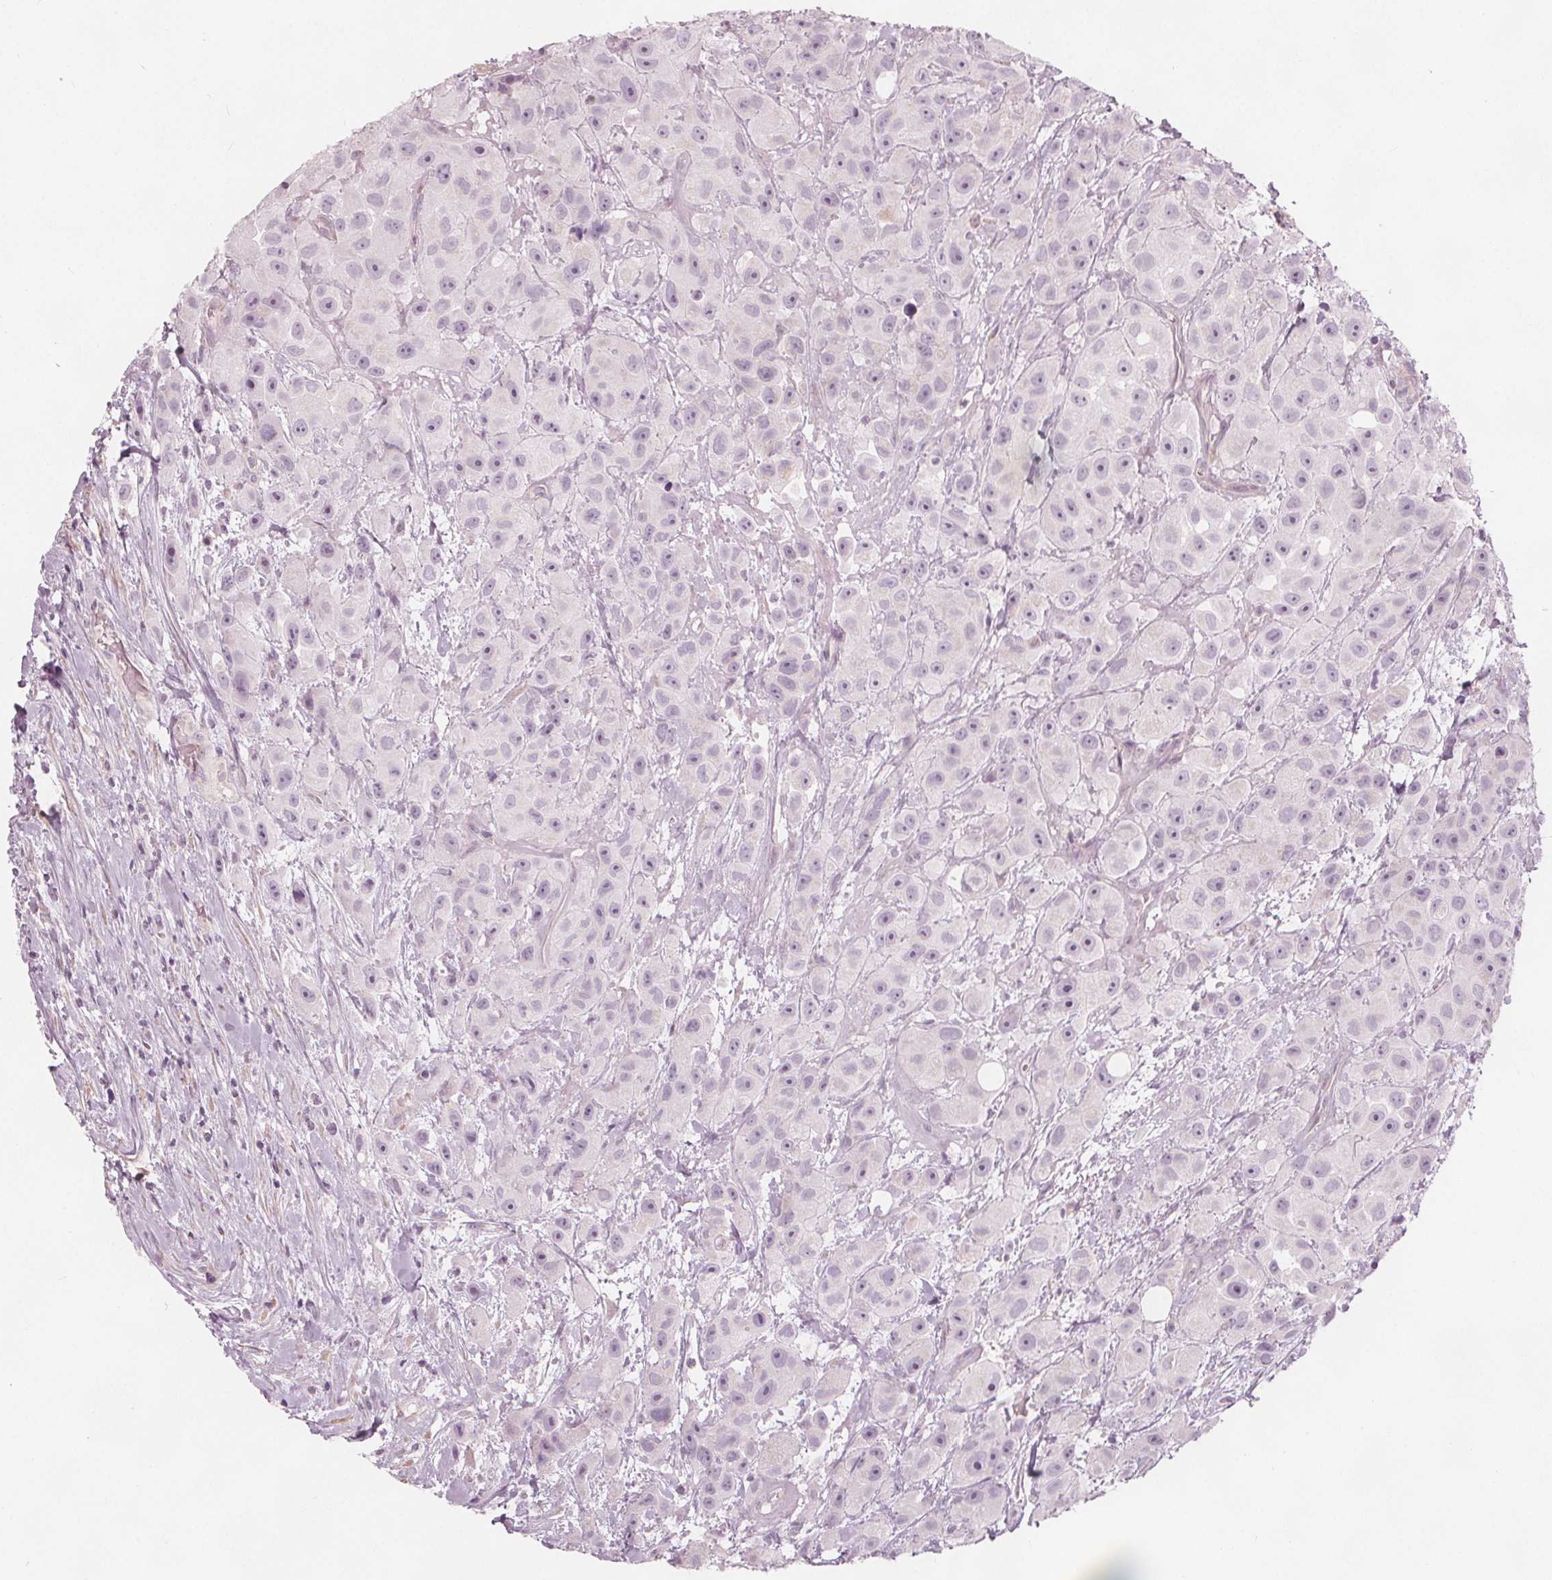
{"staining": {"intensity": "negative", "quantity": "none", "location": "none"}, "tissue": "urothelial cancer", "cell_type": "Tumor cells", "image_type": "cancer", "snomed": [{"axis": "morphology", "description": "Urothelial carcinoma, High grade"}, {"axis": "topography", "description": "Urinary bladder"}], "caption": "Protein analysis of urothelial cancer shows no significant positivity in tumor cells.", "gene": "BRSK1", "patient": {"sex": "male", "age": 79}}